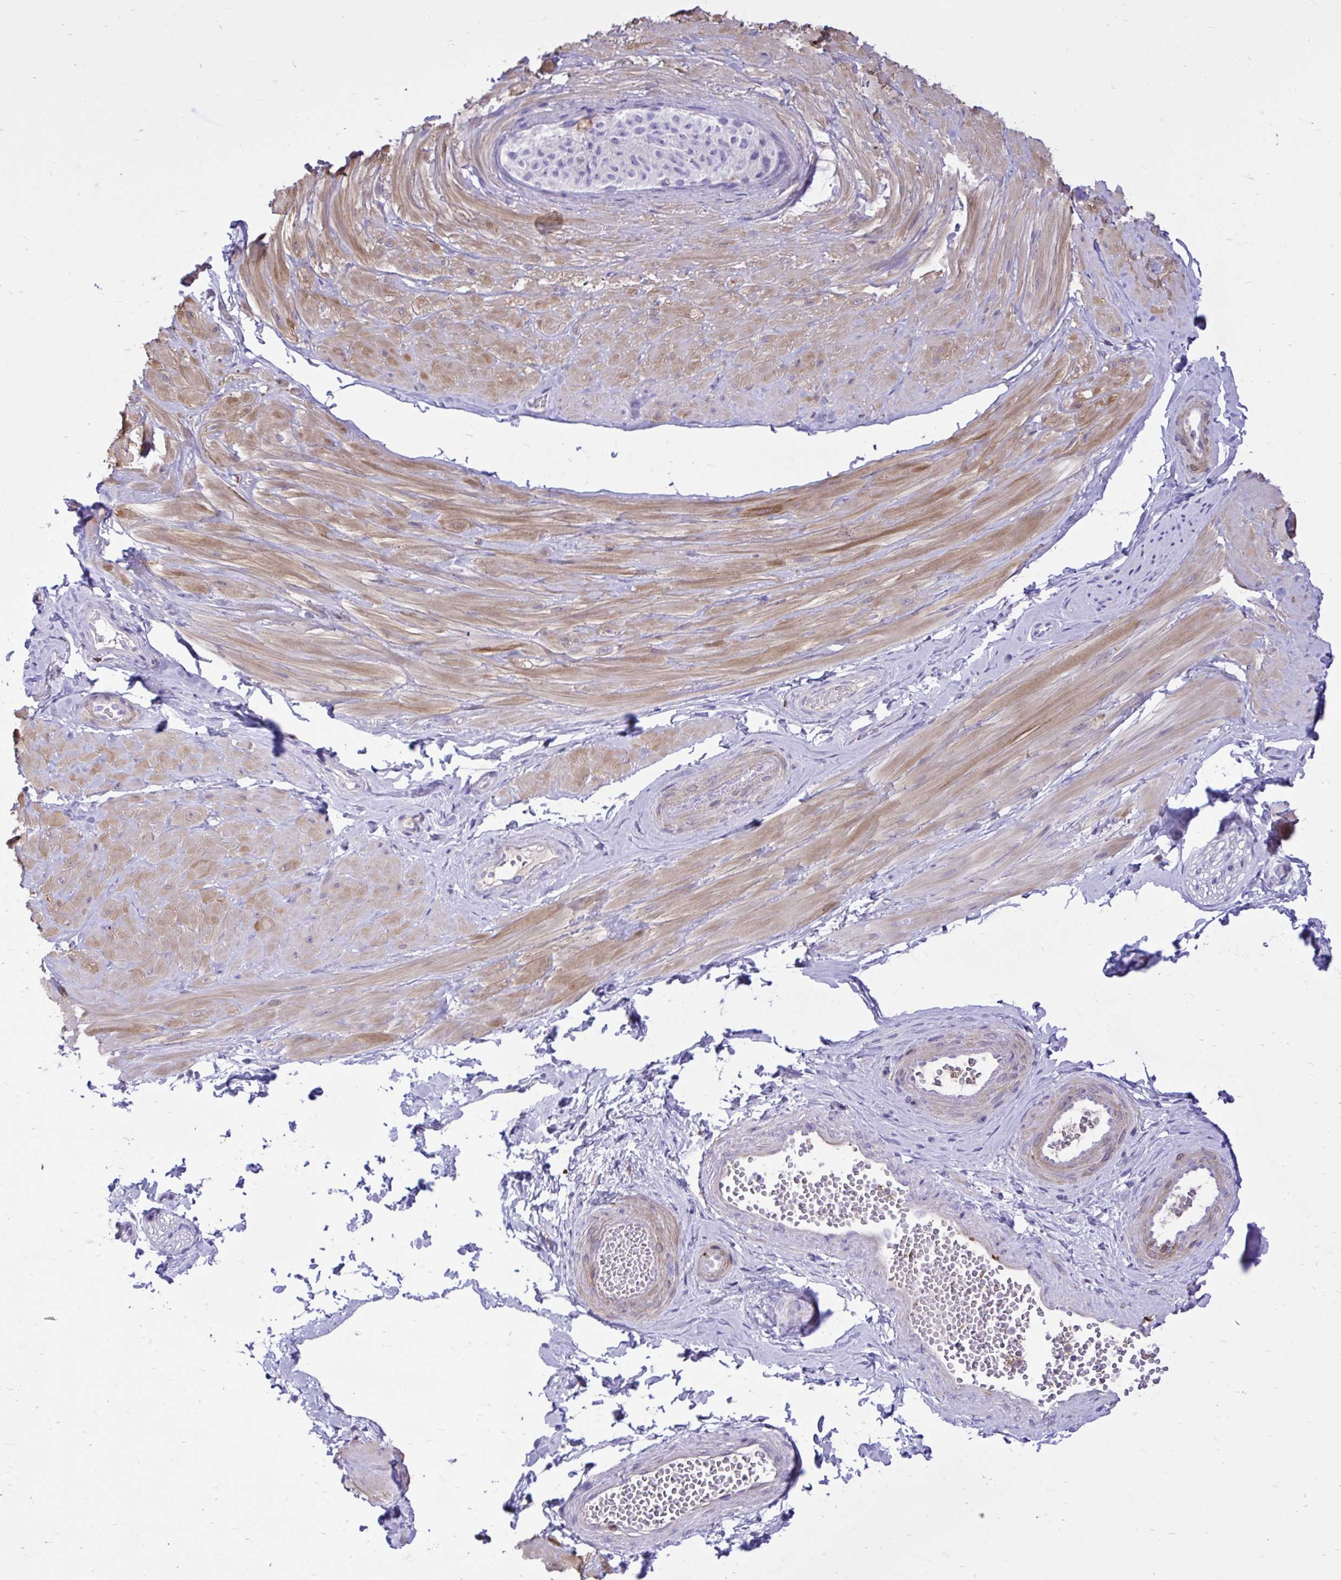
{"staining": {"intensity": "negative", "quantity": "none", "location": "none"}, "tissue": "adipose tissue", "cell_type": "Adipocytes", "image_type": "normal", "snomed": [{"axis": "morphology", "description": "Normal tissue, NOS"}, {"axis": "topography", "description": "Epididymis"}, {"axis": "topography", "description": "Peripheral nerve tissue"}], "caption": "Protein analysis of unremarkable adipose tissue reveals no significant staining in adipocytes.", "gene": "TLR7", "patient": {"sex": "male", "age": 32}}